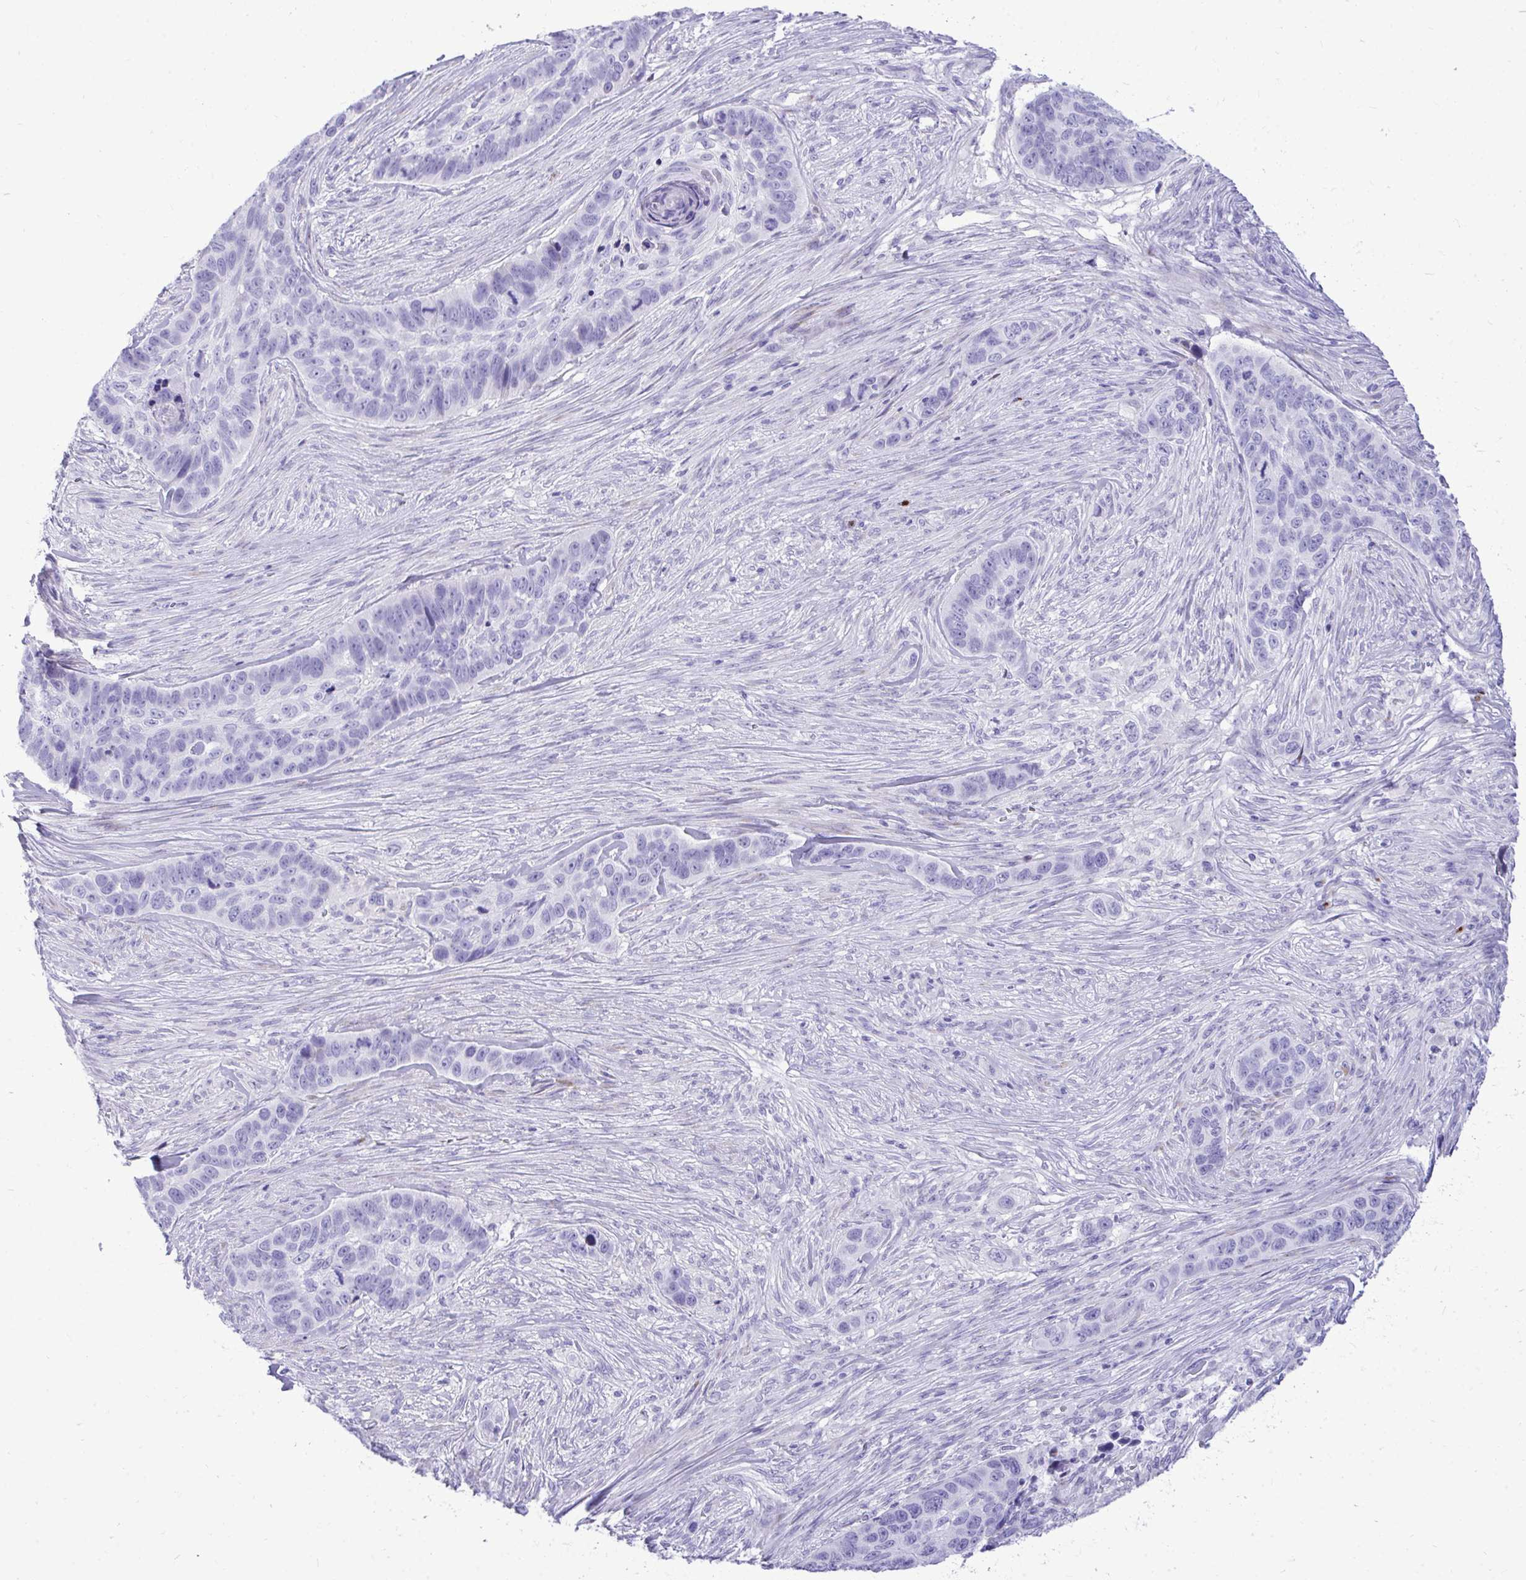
{"staining": {"intensity": "negative", "quantity": "none", "location": "none"}, "tissue": "skin cancer", "cell_type": "Tumor cells", "image_type": "cancer", "snomed": [{"axis": "morphology", "description": "Basal cell carcinoma"}, {"axis": "topography", "description": "Skin"}], "caption": "DAB (3,3'-diaminobenzidine) immunohistochemical staining of basal cell carcinoma (skin) shows no significant expression in tumor cells.", "gene": "ANKDD1B", "patient": {"sex": "female", "age": 82}}